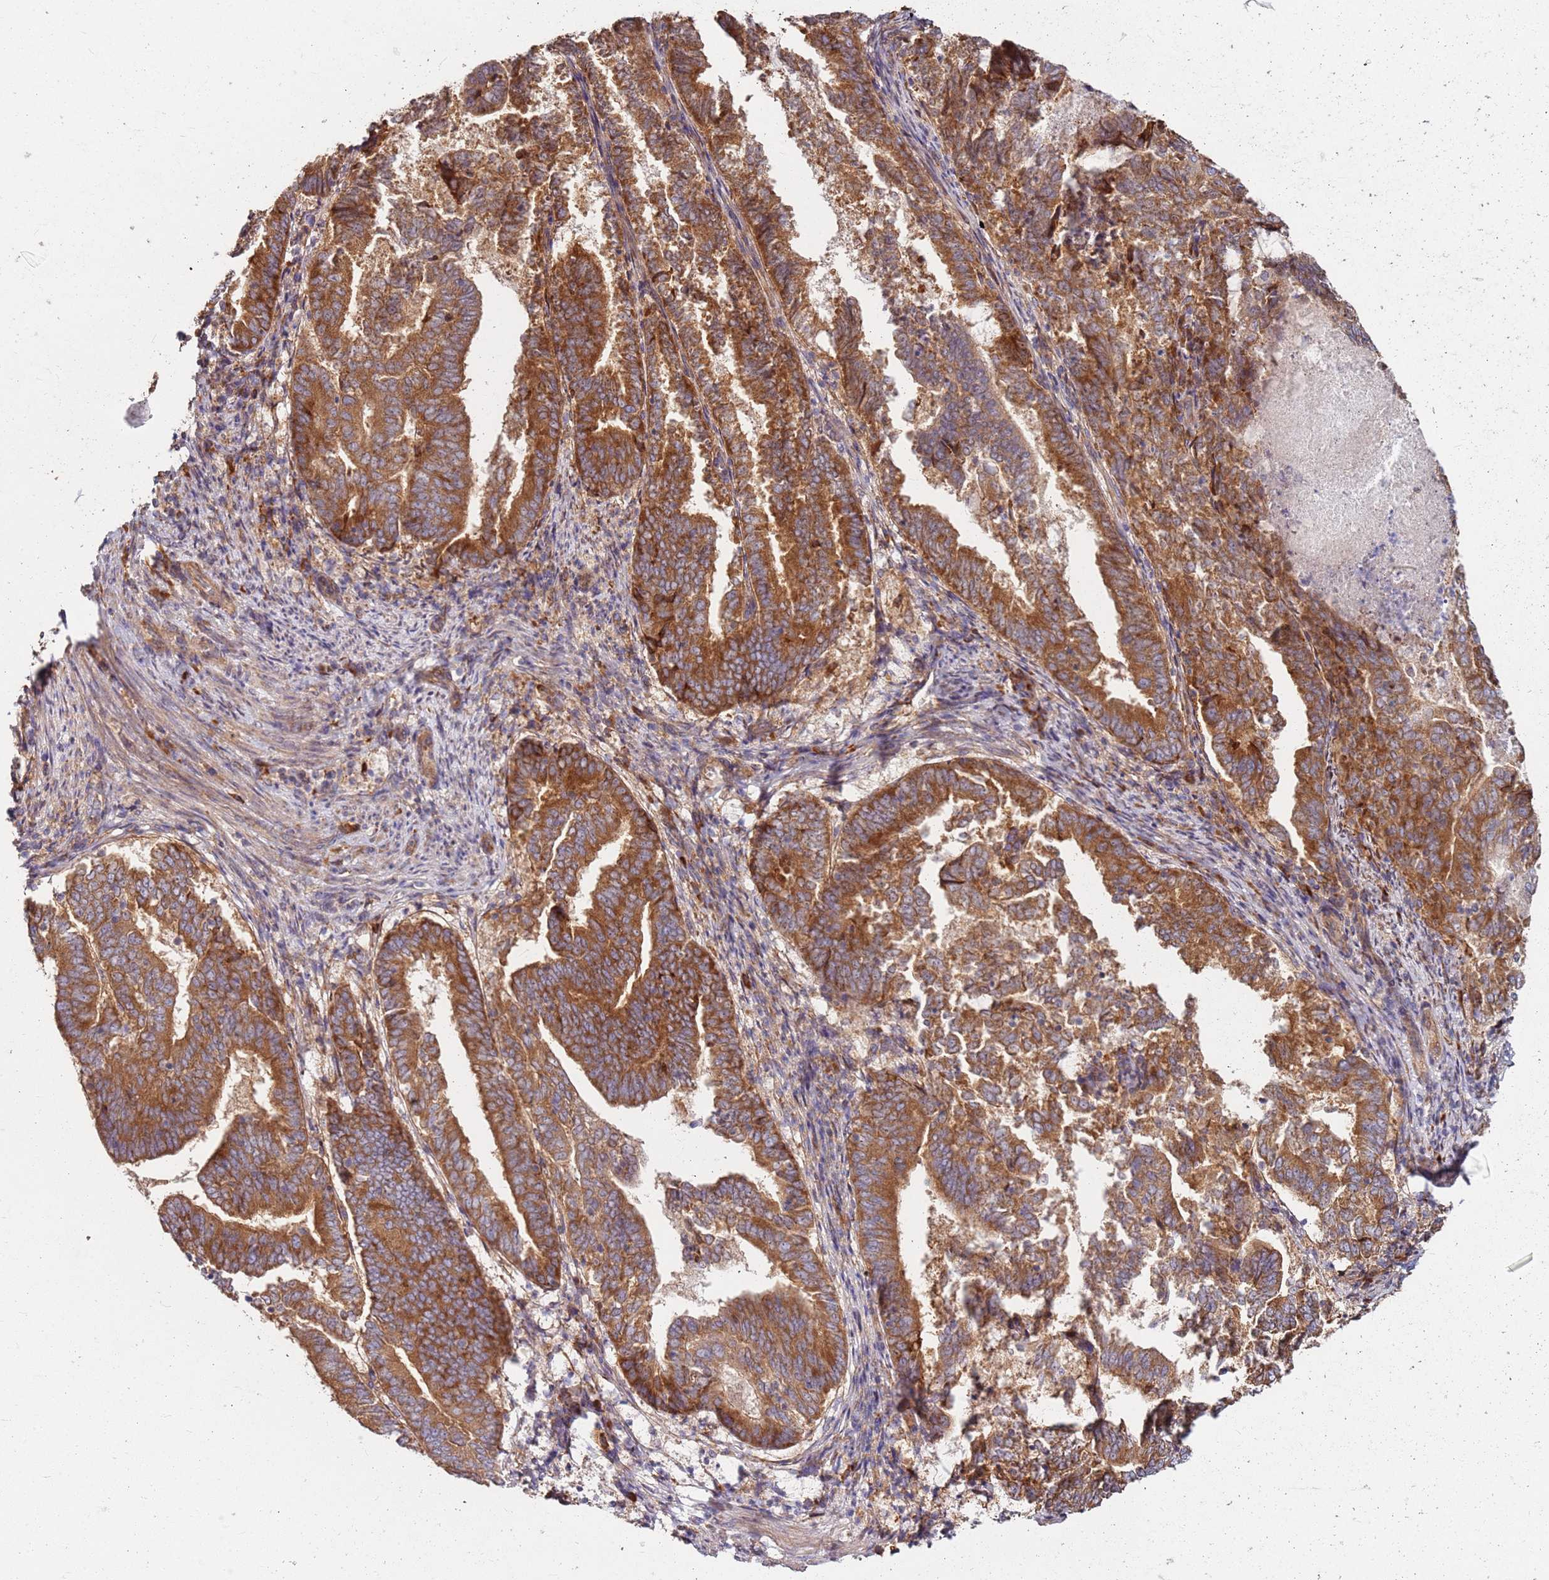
{"staining": {"intensity": "strong", "quantity": ">75%", "location": "cytoplasmic/membranous"}, "tissue": "endometrial cancer", "cell_type": "Tumor cells", "image_type": "cancer", "snomed": [{"axis": "morphology", "description": "Adenocarcinoma, NOS"}, {"axis": "topography", "description": "Endometrium"}], "caption": "IHC (DAB (3,3'-diaminobenzidine)) staining of endometrial adenocarcinoma displays strong cytoplasmic/membranous protein expression in about >75% of tumor cells. The staining is performed using DAB (3,3'-diaminobenzidine) brown chromogen to label protein expression. The nuclei are counter-stained blue using hematoxylin.", "gene": "RPS3A", "patient": {"sex": "female", "age": 80}}